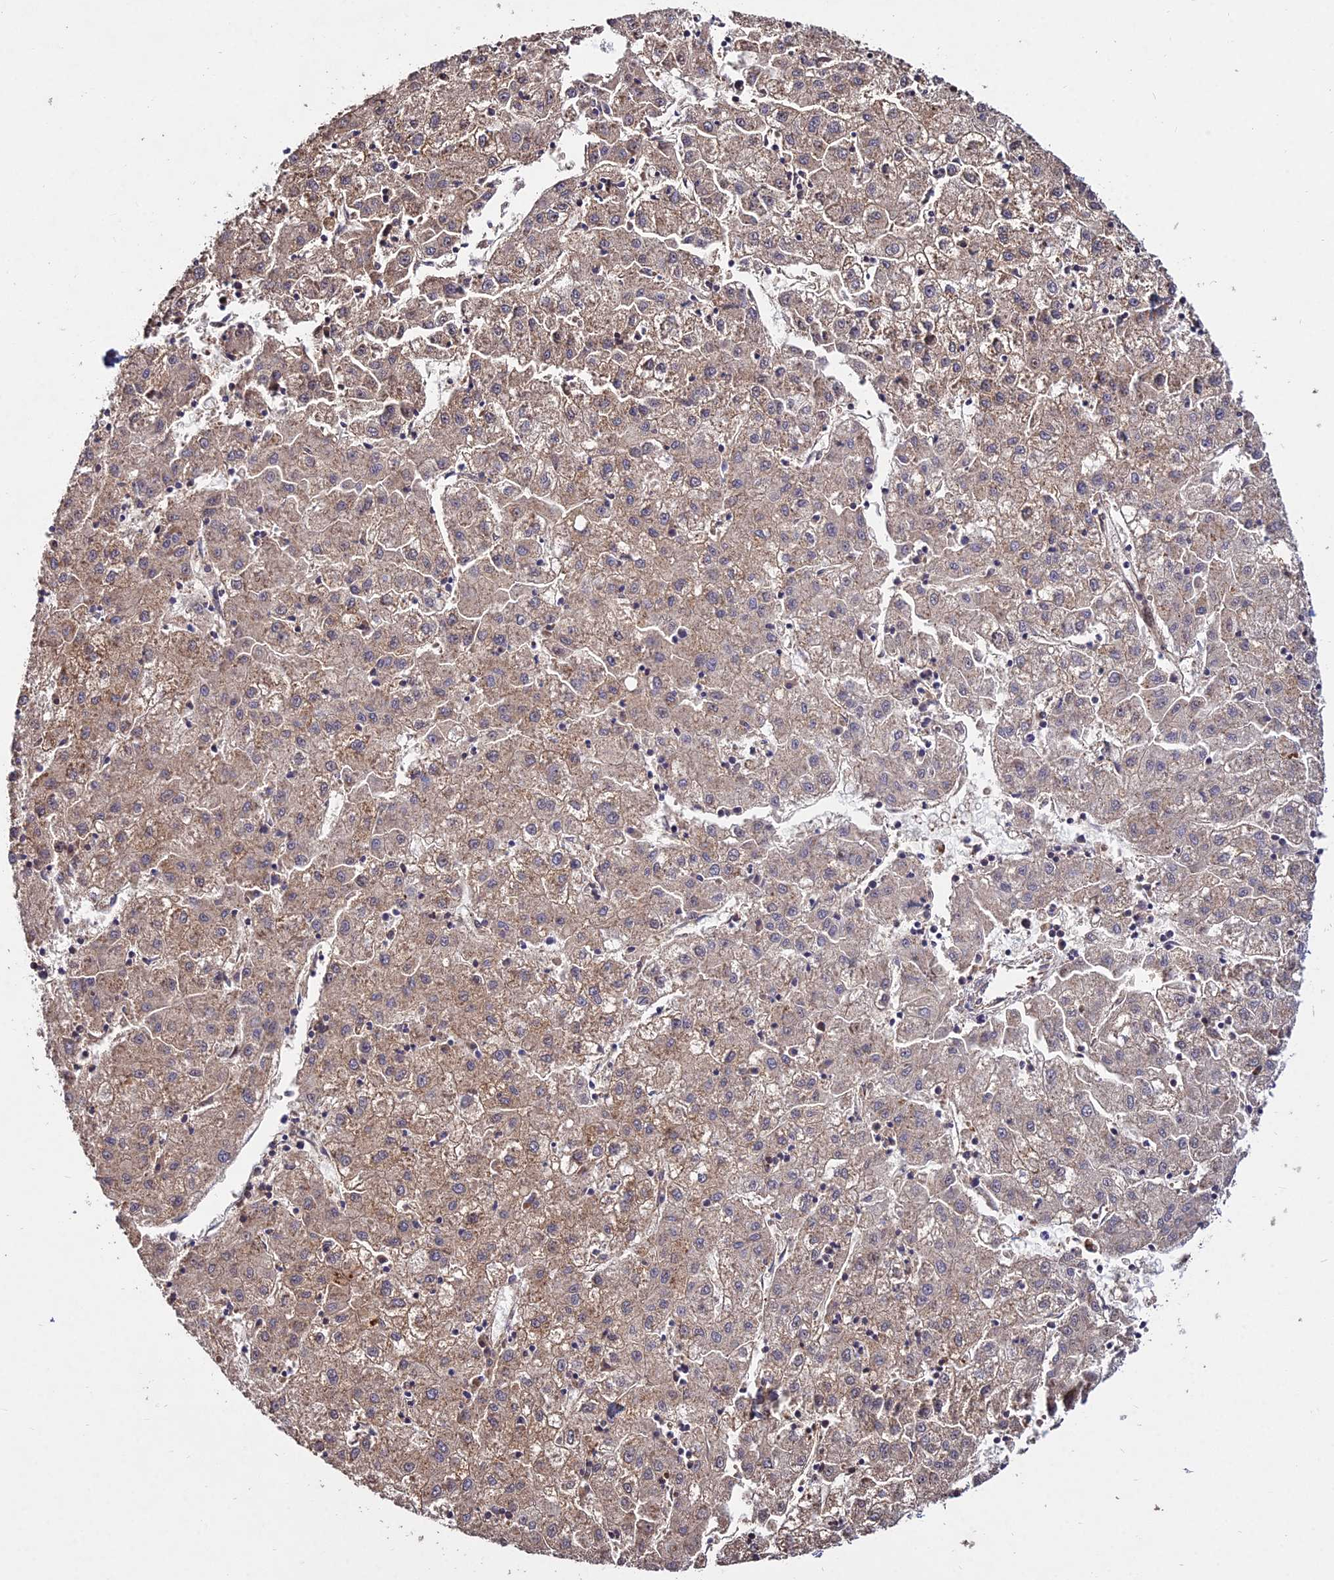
{"staining": {"intensity": "moderate", "quantity": "25%-75%", "location": "cytoplasmic/membranous"}, "tissue": "liver cancer", "cell_type": "Tumor cells", "image_type": "cancer", "snomed": [{"axis": "morphology", "description": "Carcinoma, Hepatocellular, NOS"}, {"axis": "topography", "description": "Liver"}], "caption": "Protein staining of hepatocellular carcinoma (liver) tissue displays moderate cytoplasmic/membranous expression in about 25%-75% of tumor cells. (brown staining indicates protein expression, while blue staining denotes nuclei).", "gene": "GRTP1", "patient": {"sex": "male", "age": 72}}